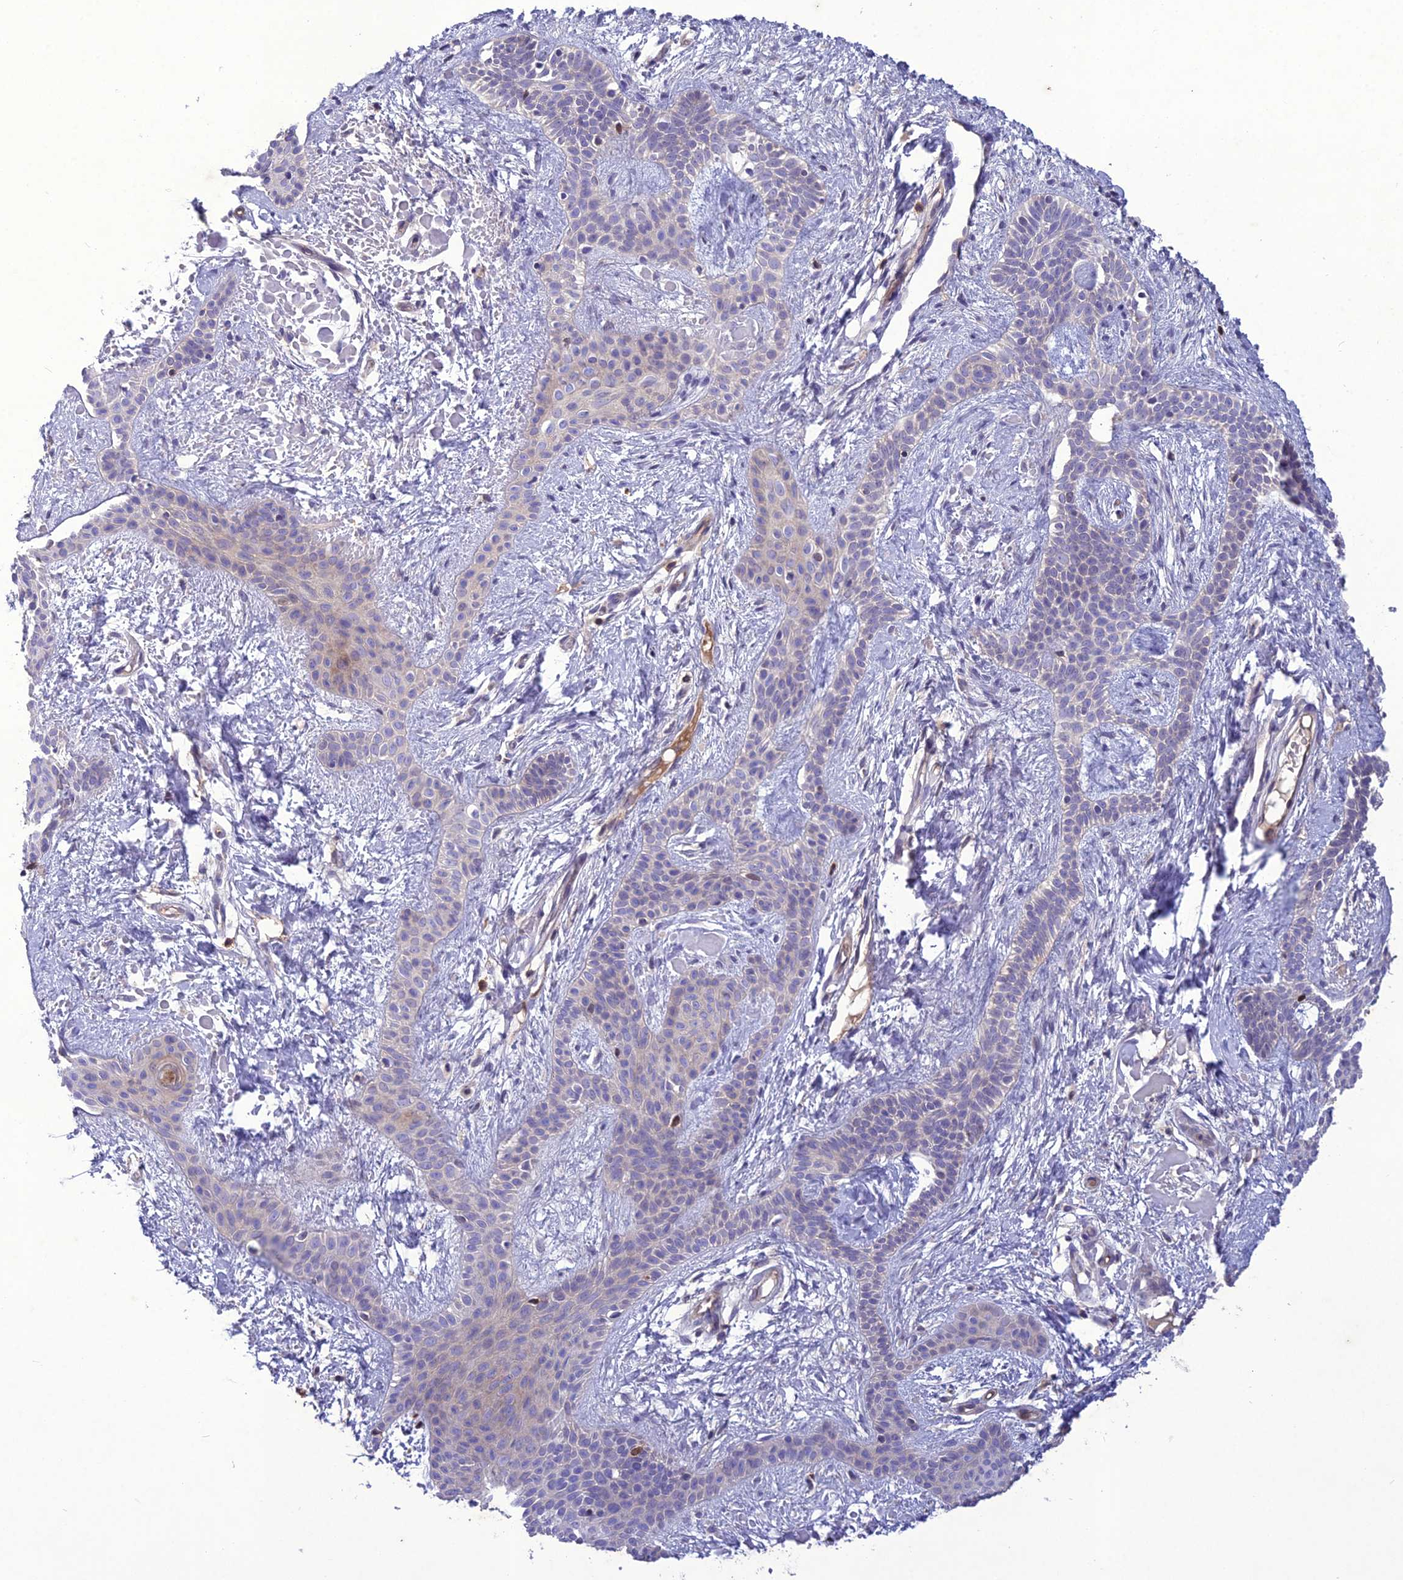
{"staining": {"intensity": "negative", "quantity": "none", "location": "none"}, "tissue": "skin cancer", "cell_type": "Tumor cells", "image_type": "cancer", "snomed": [{"axis": "morphology", "description": "Basal cell carcinoma"}, {"axis": "topography", "description": "Skin"}], "caption": "A micrograph of skin basal cell carcinoma stained for a protein displays no brown staining in tumor cells. Brightfield microscopy of immunohistochemistry (IHC) stained with DAB (brown) and hematoxylin (blue), captured at high magnification.", "gene": "GDF6", "patient": {"sex": "male", "age": 78}}